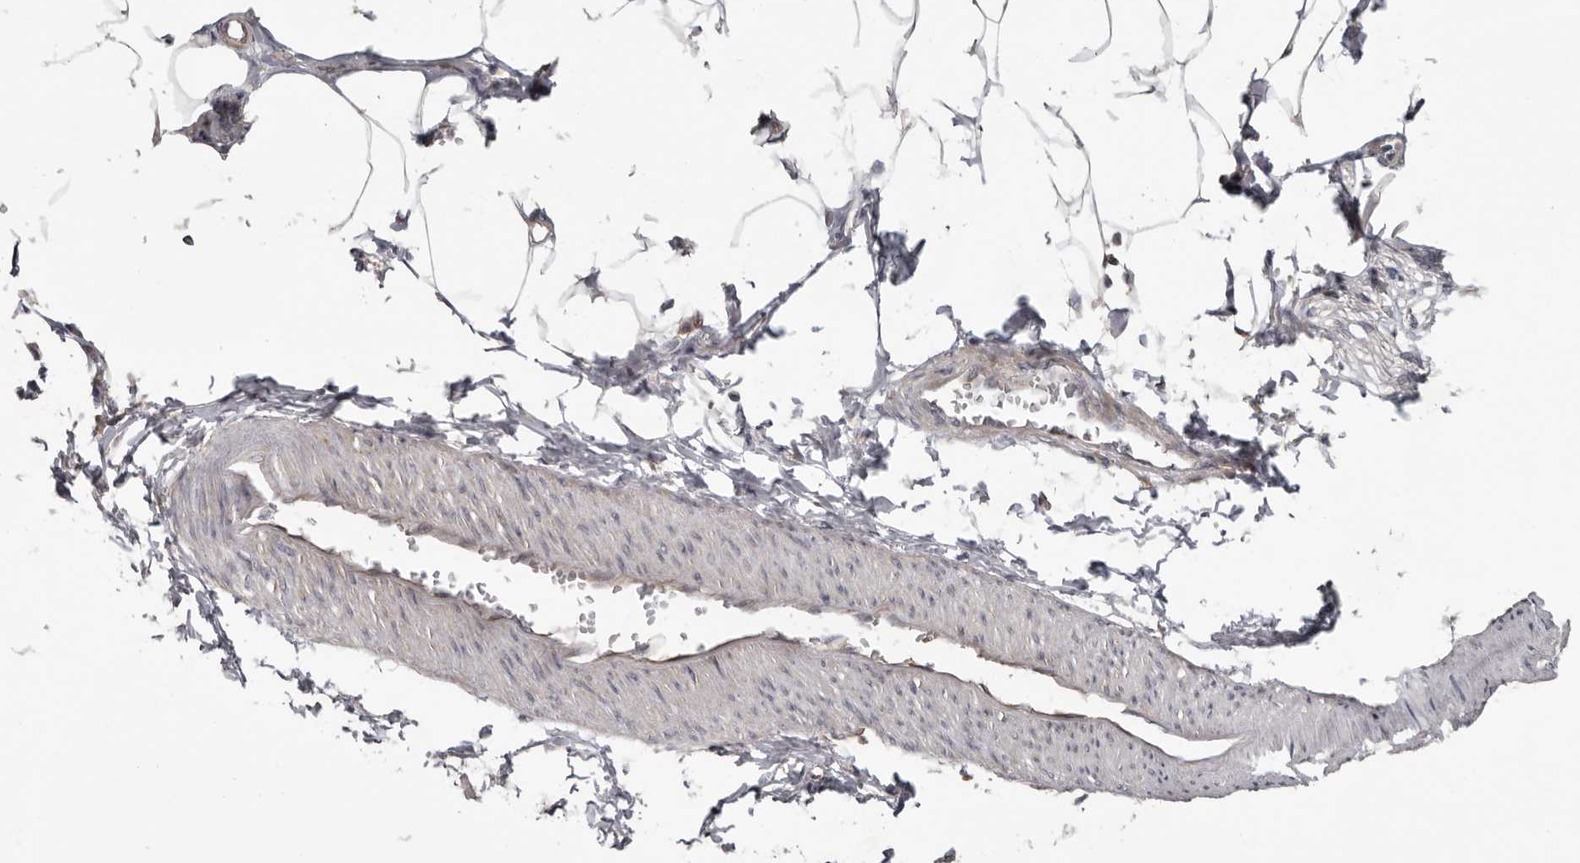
{"staining": {"intensity": "weak", "quantity": "25%-75%", "location": "cytoplasmic/membranous"}, "tissue": "smooth muscle", "cell_type": "Smooth muscle cells", "image_type": "normal", "snomed": [{"axis": "morphology", "description": "Normal tissue, NOS"}, {"axis": "morphology", "description": "Adenocarcinoma, NOS"}, {"axis": "topography", "description": "Smooth muscle"}, {"axis": "topography", "description": "Colon"}], "caption": "Immunohistochemical staining of normal human smooth muscle exhibits weak cytoplasmic/membranous protein positivity in about 25%-75% of smooth muscle cells. (DAB IHC, brown staining for protein, blue staining for nuclei).", "gene": "ANKRD44", "patient": {"sex": "male", "age": 14}}